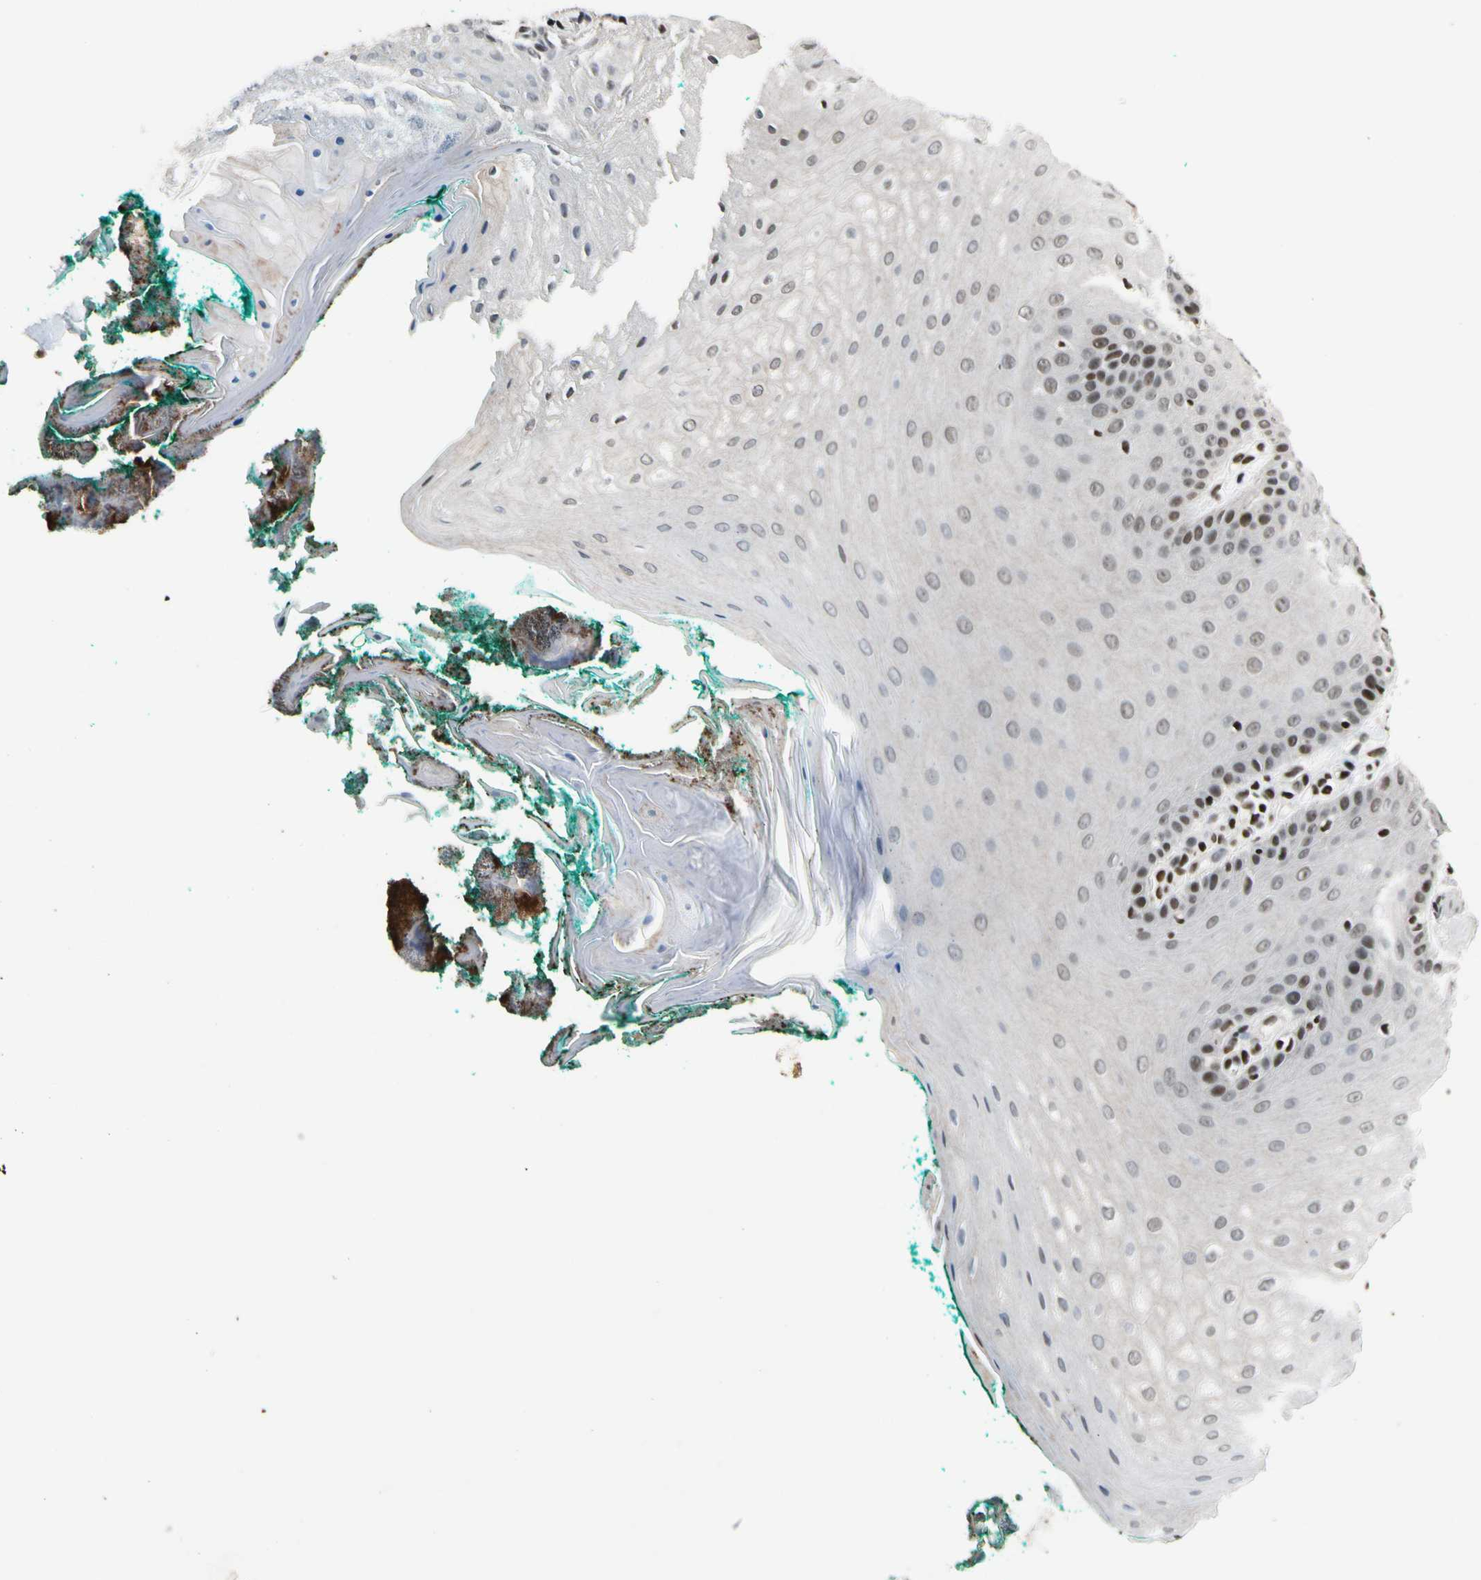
{"staining": {"intensity": "moderate", "quantity": "25%-75%", "location": "nuclear"}, "tissue": "oral mucosa", "cell_type": "Squamous epithelial cells", "image_type": "normal", "snomed": [{"axis": "morphology", "description": "Normal tissue, NOS"}, {"axis": "topography", "description": "Skeletal muscle"}, {"axis": "topography", "description": "Oral tissue"}], "caption": "Immunohistochemical staining of normal oral mucosa displays medium levels of moderate nuclear positivity in approximately 25%-75% of squamous epithelial cells.", "gene": "RECQL", "patient": {"sex": "male", "age": 58}}